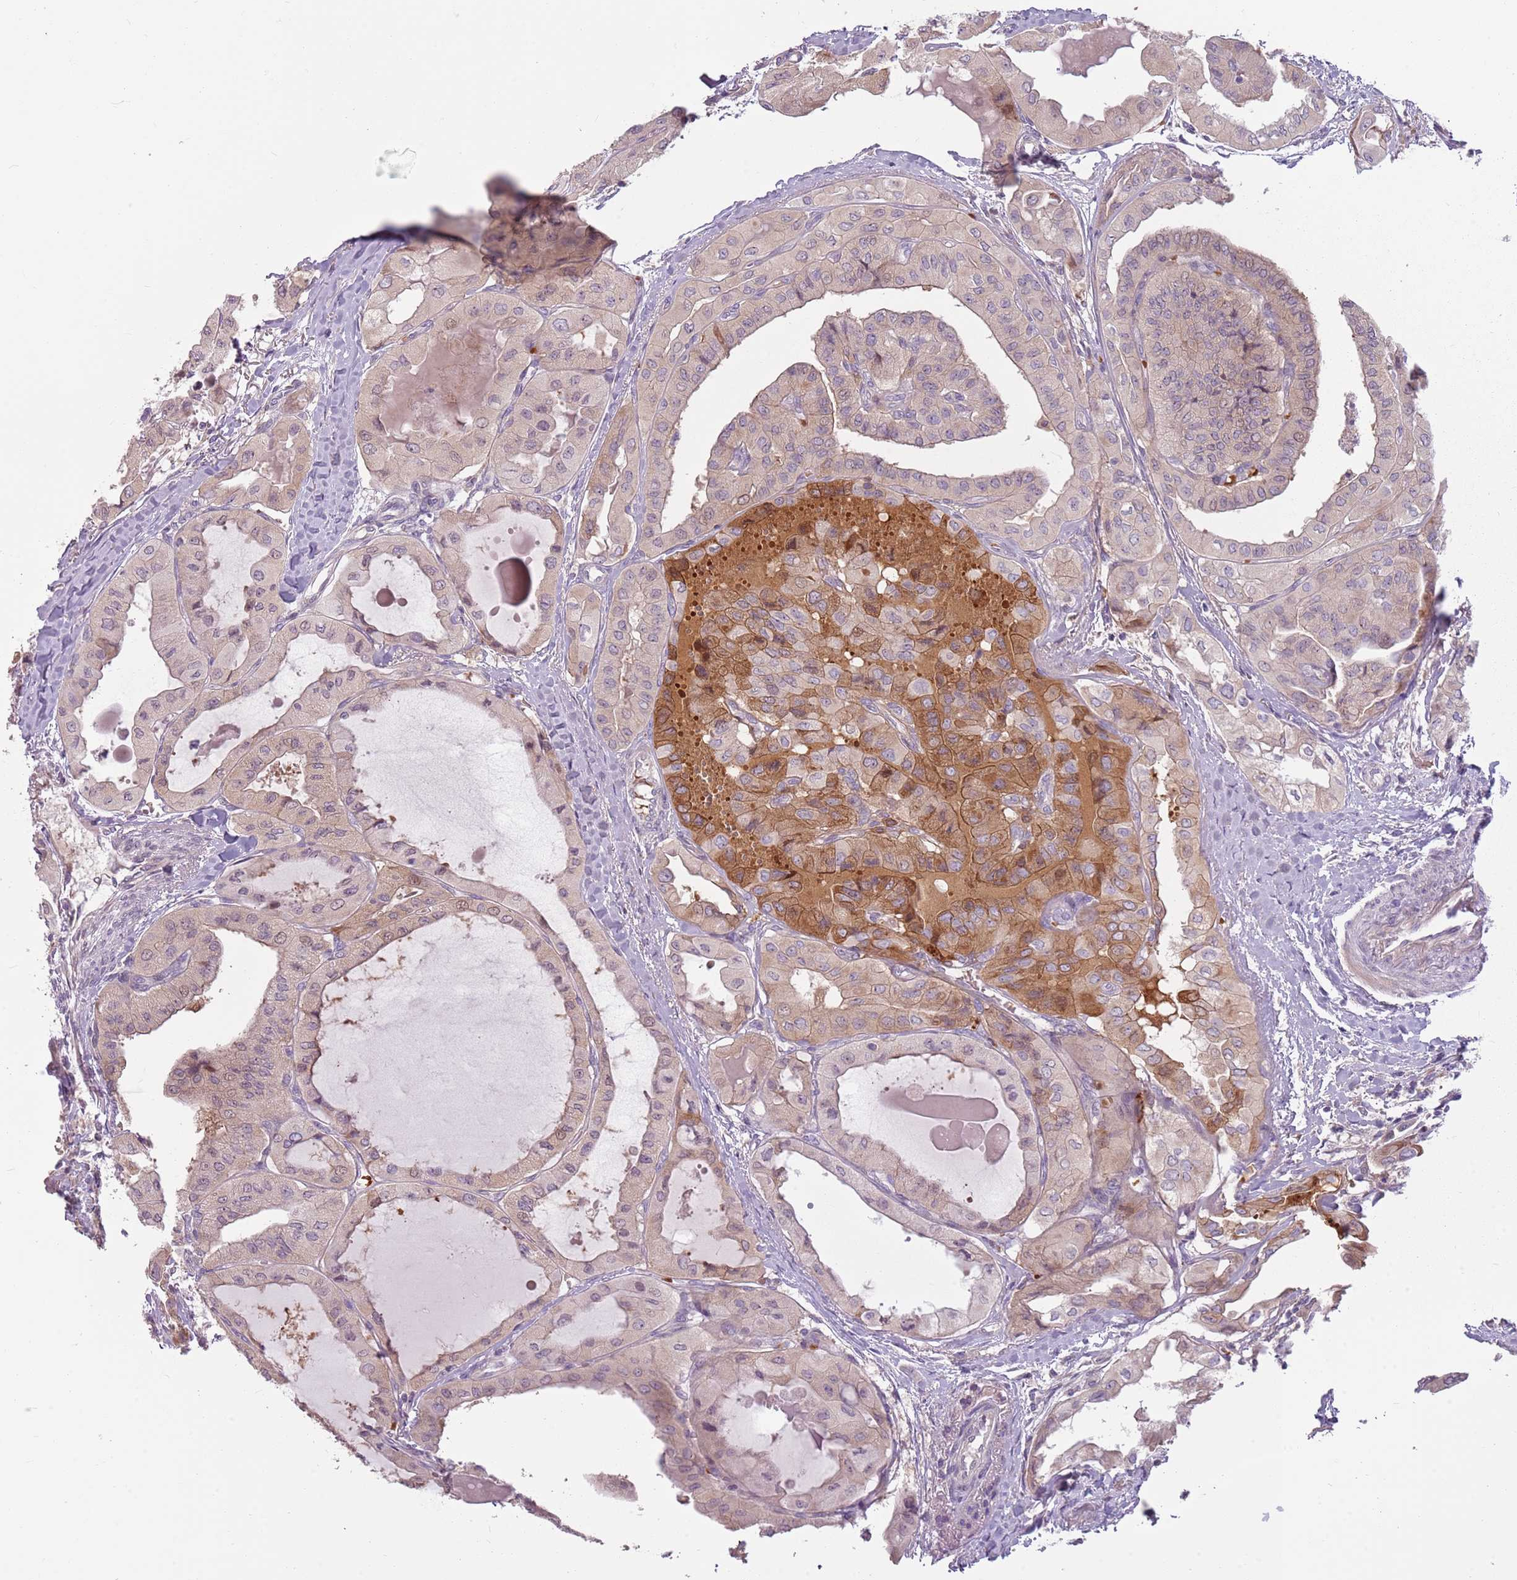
{"staining": {"intensity": "moderate", "quantity": "<25%", "location": "cytoplasmic/membranous,nuclear"}, "tissue": "thyroid cancer", "cell_type": "Tumor cells", "image_type": "cancer", "snomed": [{"axis": "morphology", "description": "Papillary adenocarcinoma, NOS"}, {"axis": "topography", "description": "Thyroid gland"}], "caption": "IHC photomicrograph of thyroid cancer stained for a protein (brown), which demonstrates low levels of moderate cytoplasmic/membranous and nuclear staining in approximately <25% of tumor cells.", "gene": "HSPA14", "patient": {"sex": "female", "age": 59}}